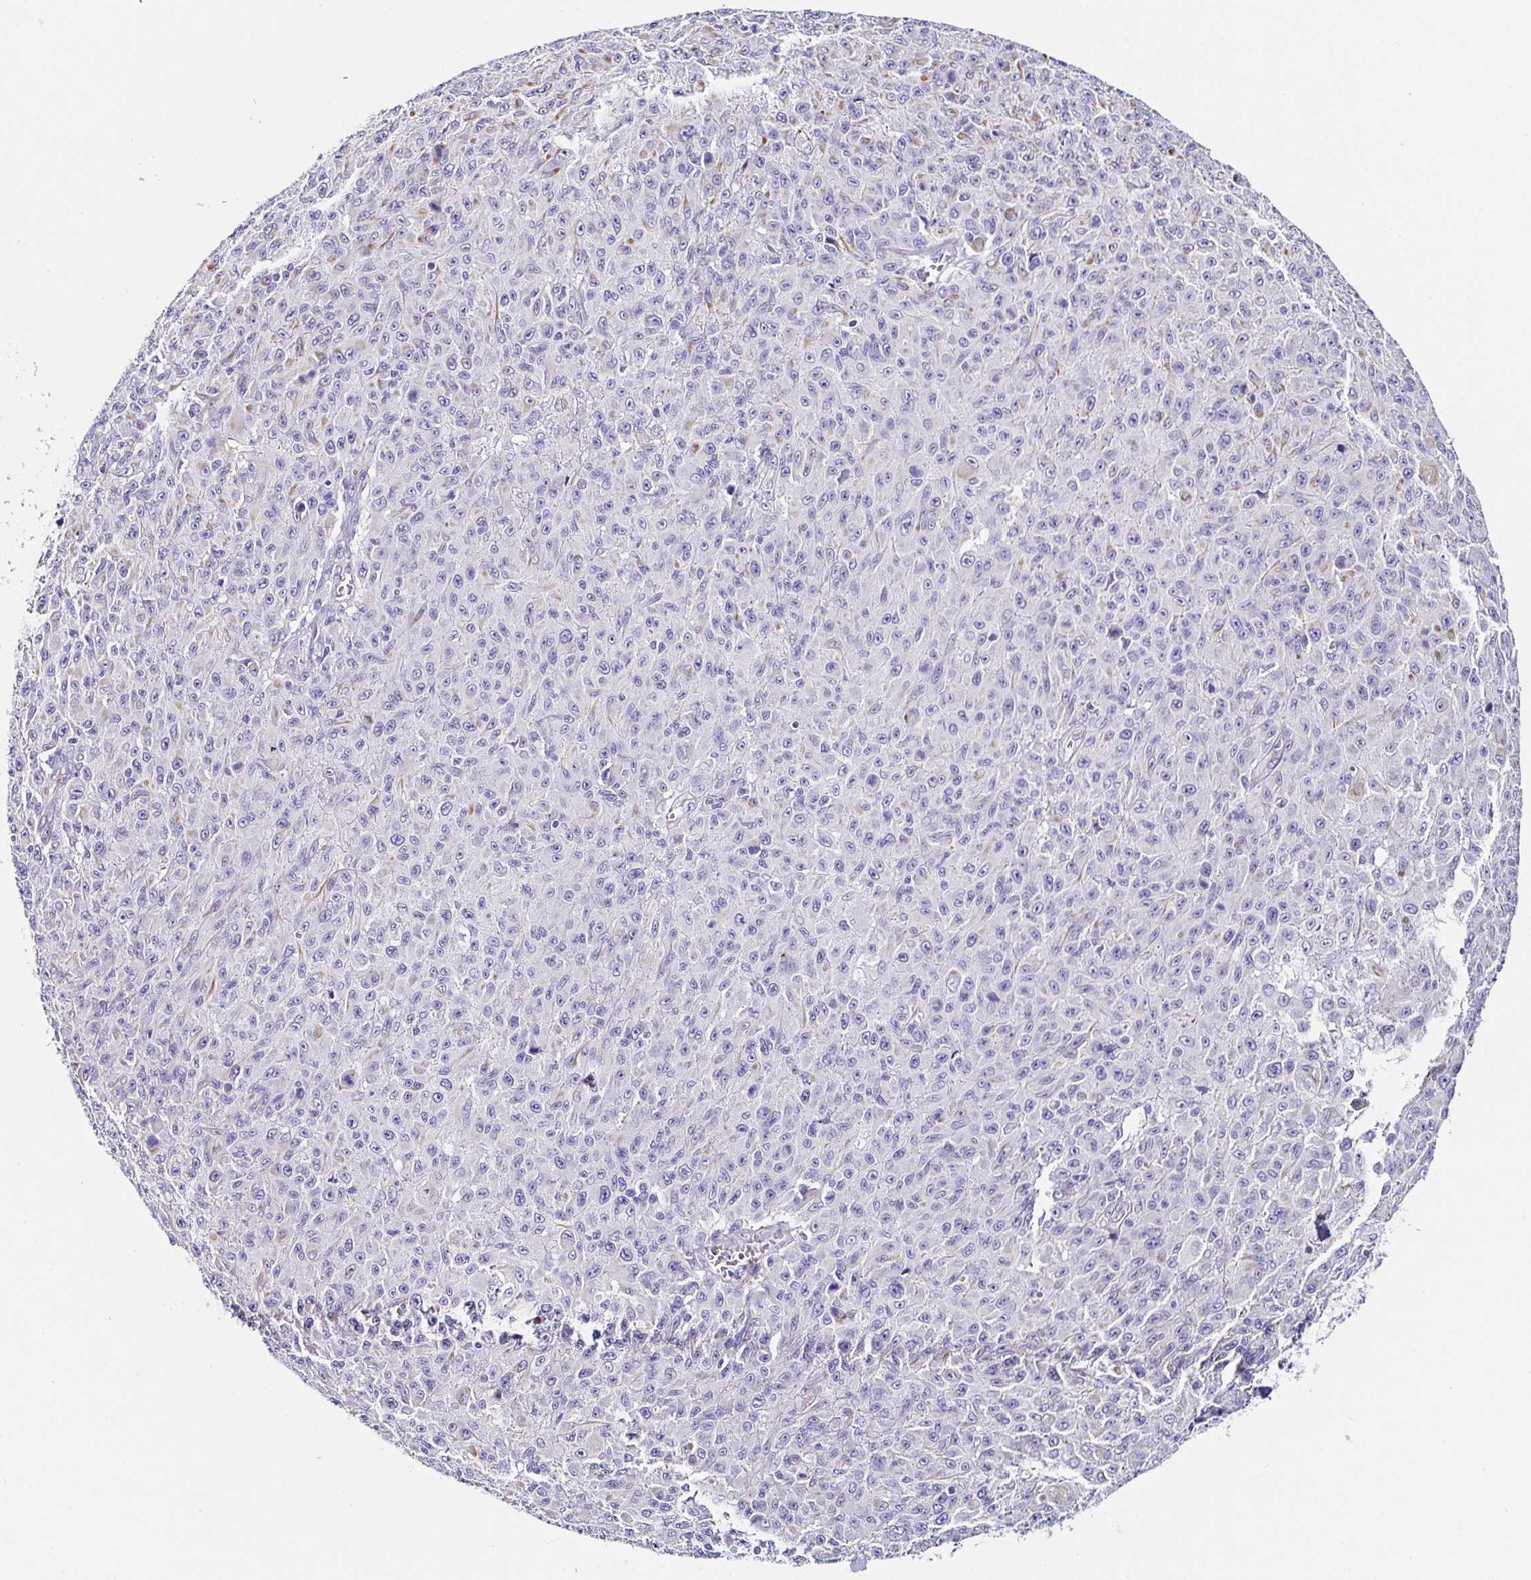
{"staining": {"intensity": "moderate", "quantity": "<25%", "location": "cytoplasmic/membranous"}, "tissue": "melanoma", "cell_type": "Tumor cells", "image_type": "cancer", "snomed": [{"axis": "morphology", "description": "Malignant melanoma, NOS"}, {"axis": "topography", "description": "Skin"}], "caption": "This photomicrograph demonstrates immunohistochemistry (IHC) staining of human melanoma, with low moderate cytoplasmic/membranous staining in about <25% of tumor cells.", "gene": "TMPRSS11E", "patient": {"sex": "male", "age": 46}}